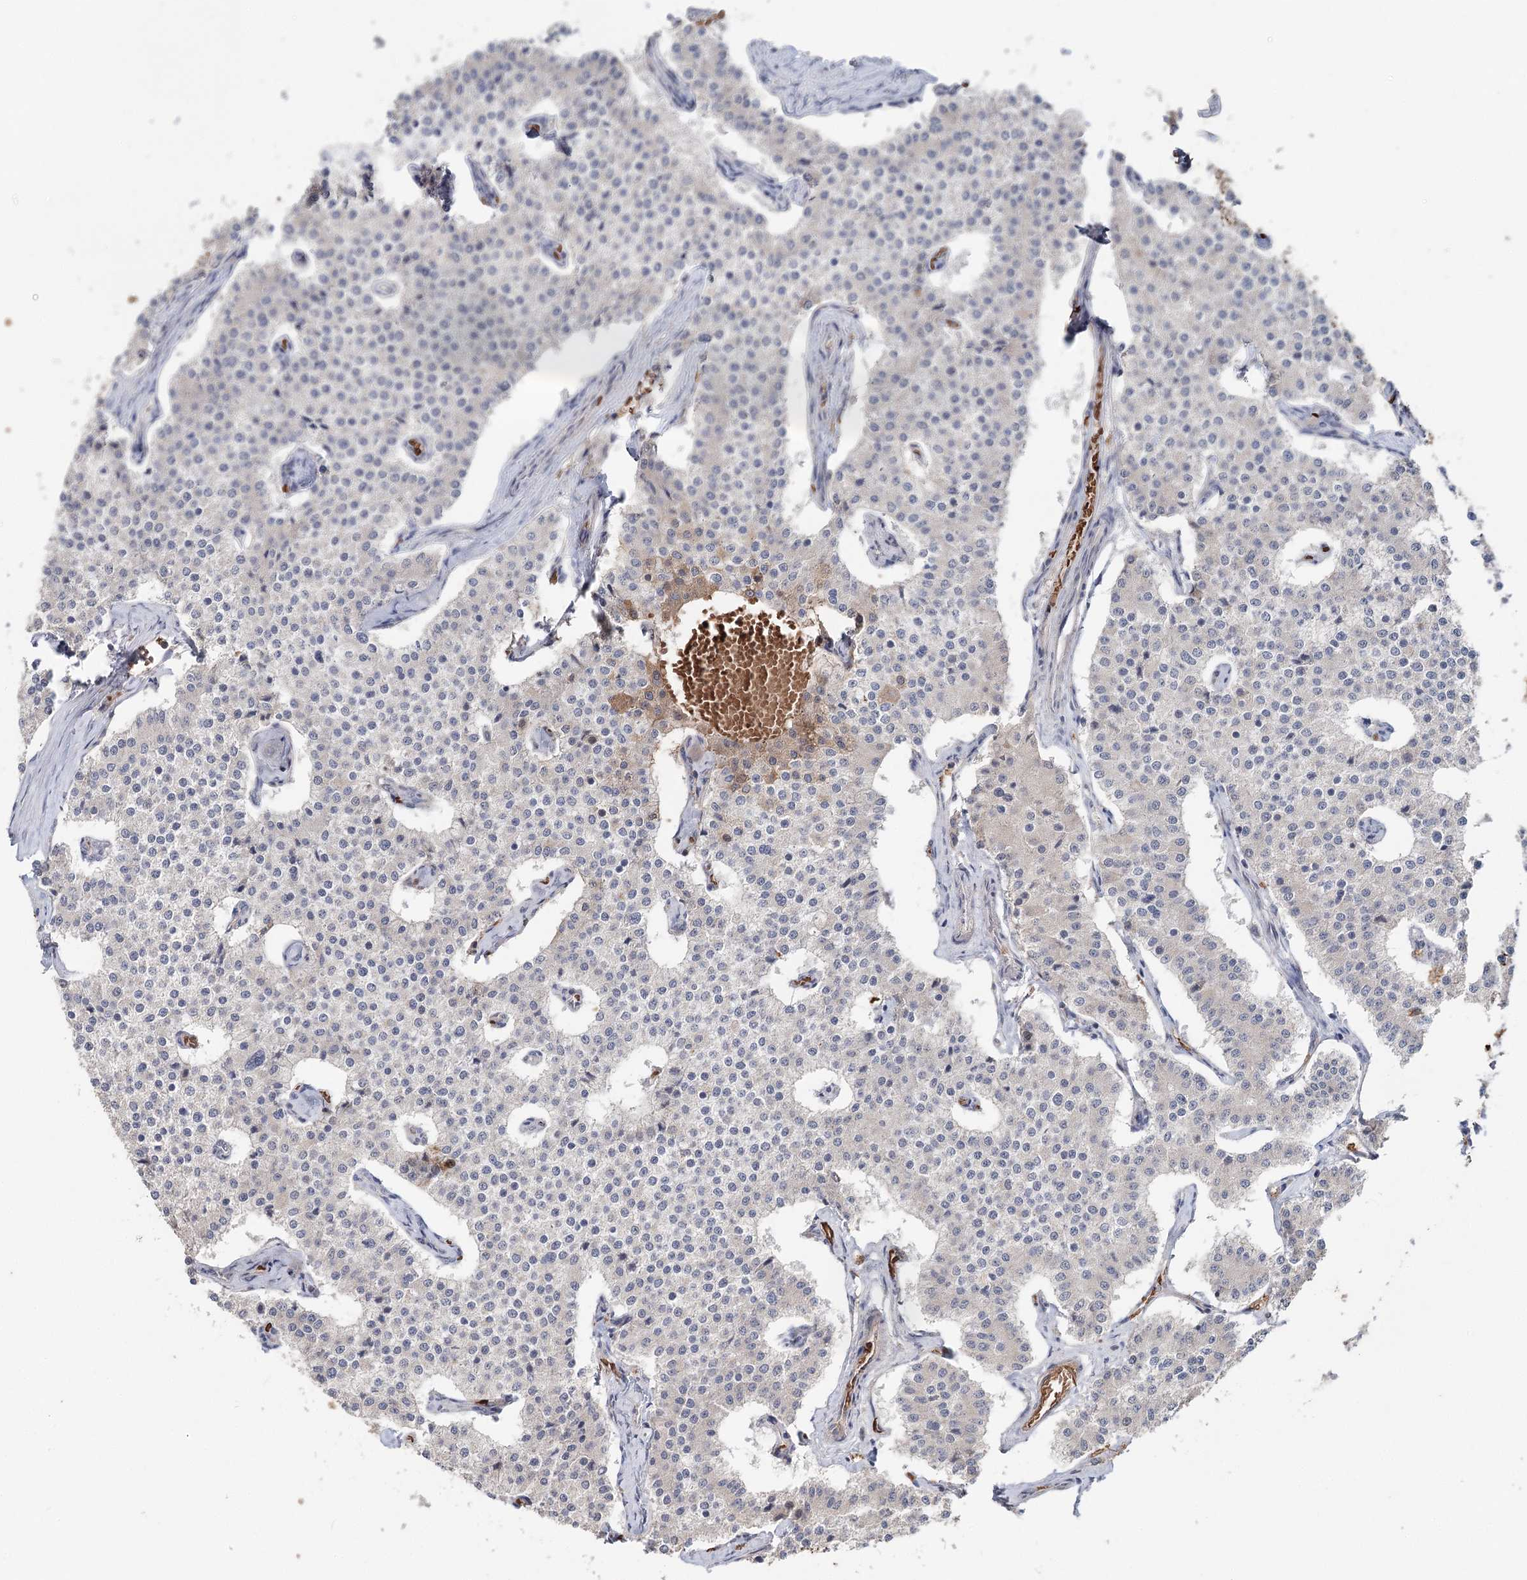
{"staining": {"intensity": "negative", "quantity": "none", "location": "none"}, "tissue": "carcinoid", "cell_type": "Tumor cells", "image_type": "cancer", "snomed": [{"axis": "morphology", "description": "Carcinoid, malignant, NOS"}, {"axis": "topography", "description": "Colon"}], "caption": "Tumor cells show no significant protein expression in carcinoid. (Immunohistochemistry (ihc), brightfield microscopy, high magnification).", "gene": "FBXO7", "patient": {"sex": "female", "age": 52}}